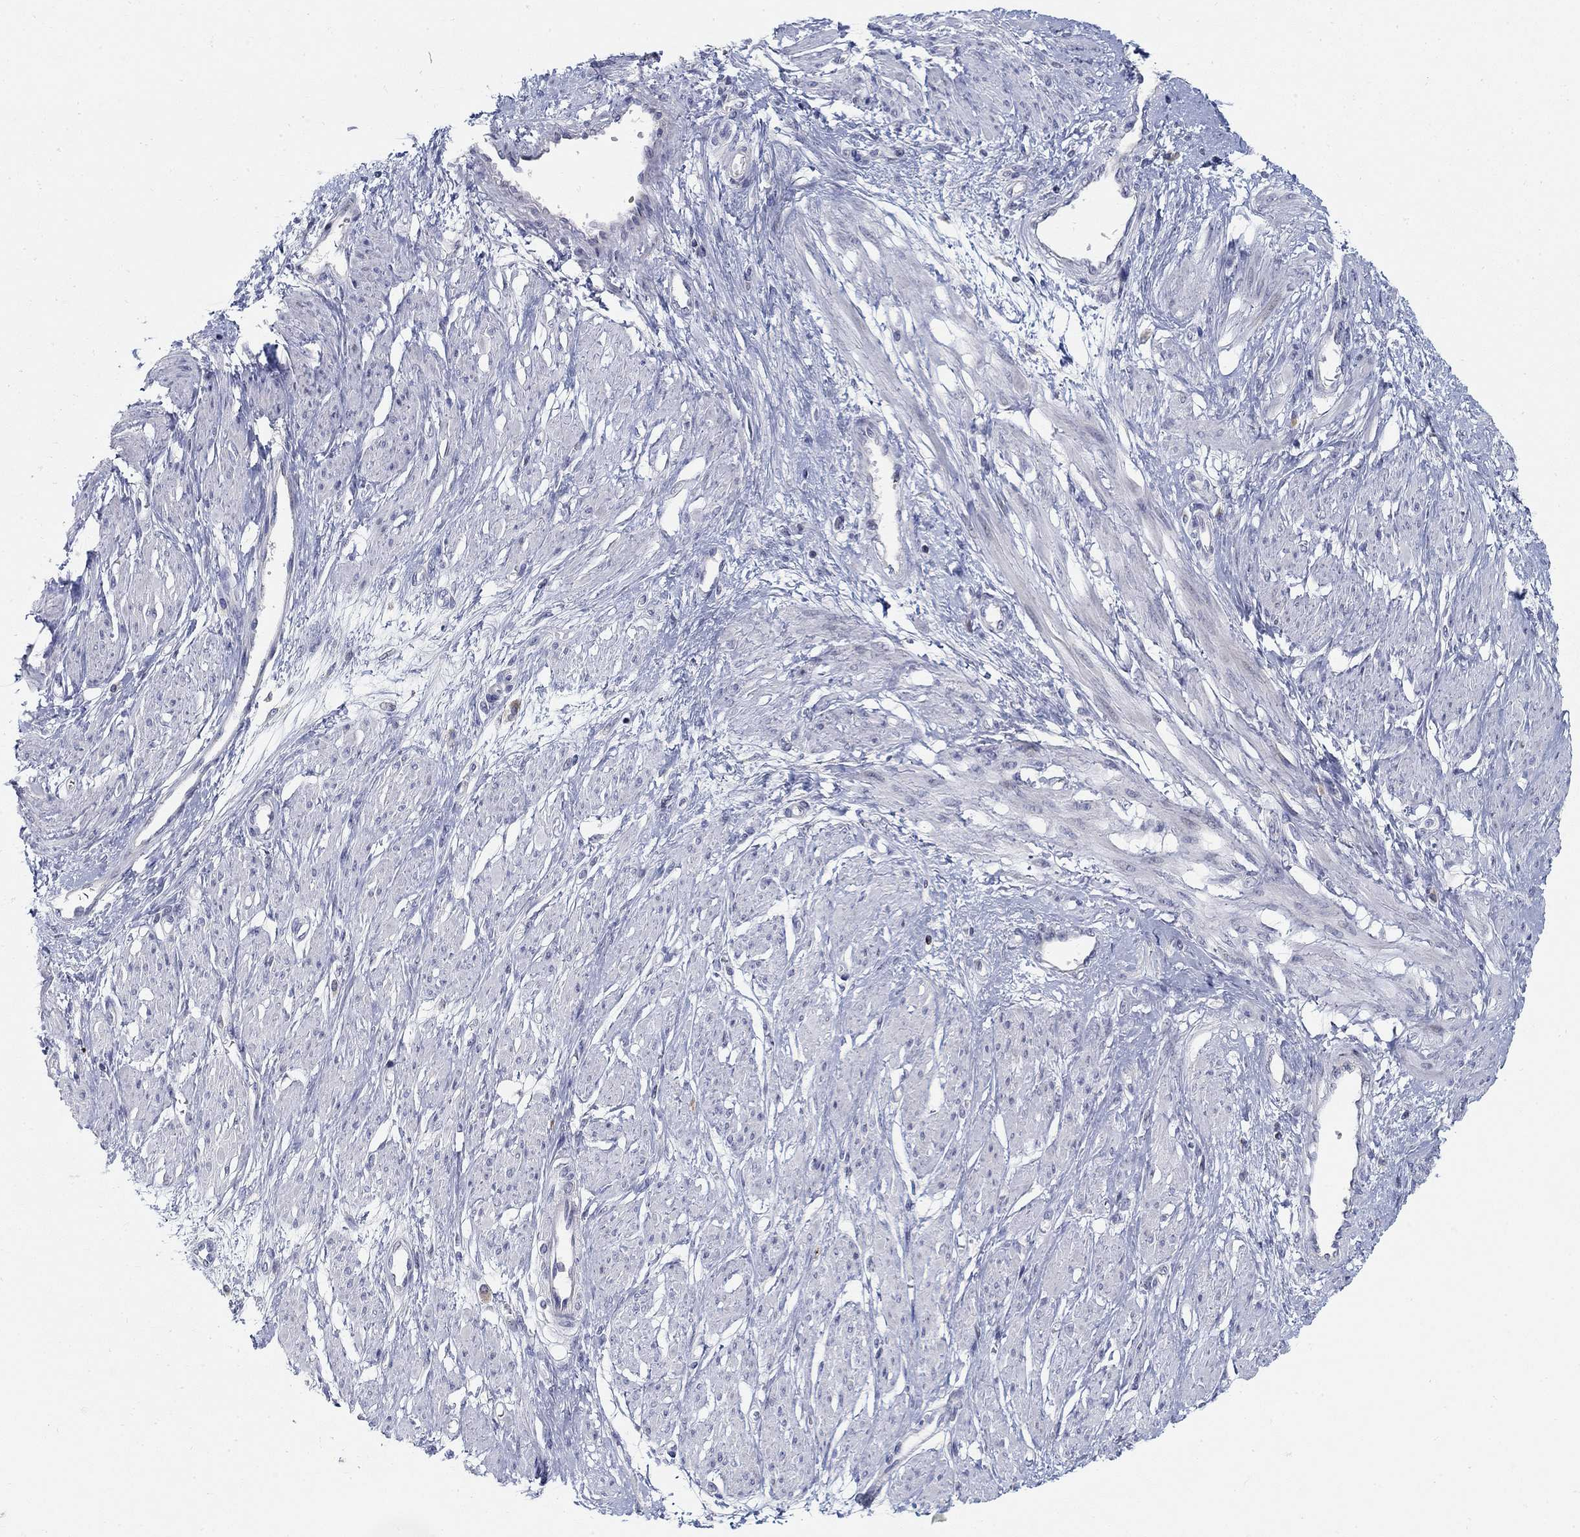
{"staining": {"intensity": "negative", "quantity": "none", "location": "none"}, "tissue": "smooth muscle", "cell_type": "Smooth muscle cells", "image_type": "normal", "snomed": [{"axis": "morphology", "description": "Normal tissue, NOS"}, {"axis": "topography", "description": "Smooth muscle"}, {"axis": "topography", "description": "Uterus"}], "caption": "Immunohistochemical staining of unremarkable smooth muscle displays no significant positivity in smooth muscle cells.", "gene": "ANO7", "patient": {"sex": "female", "age": 39}}